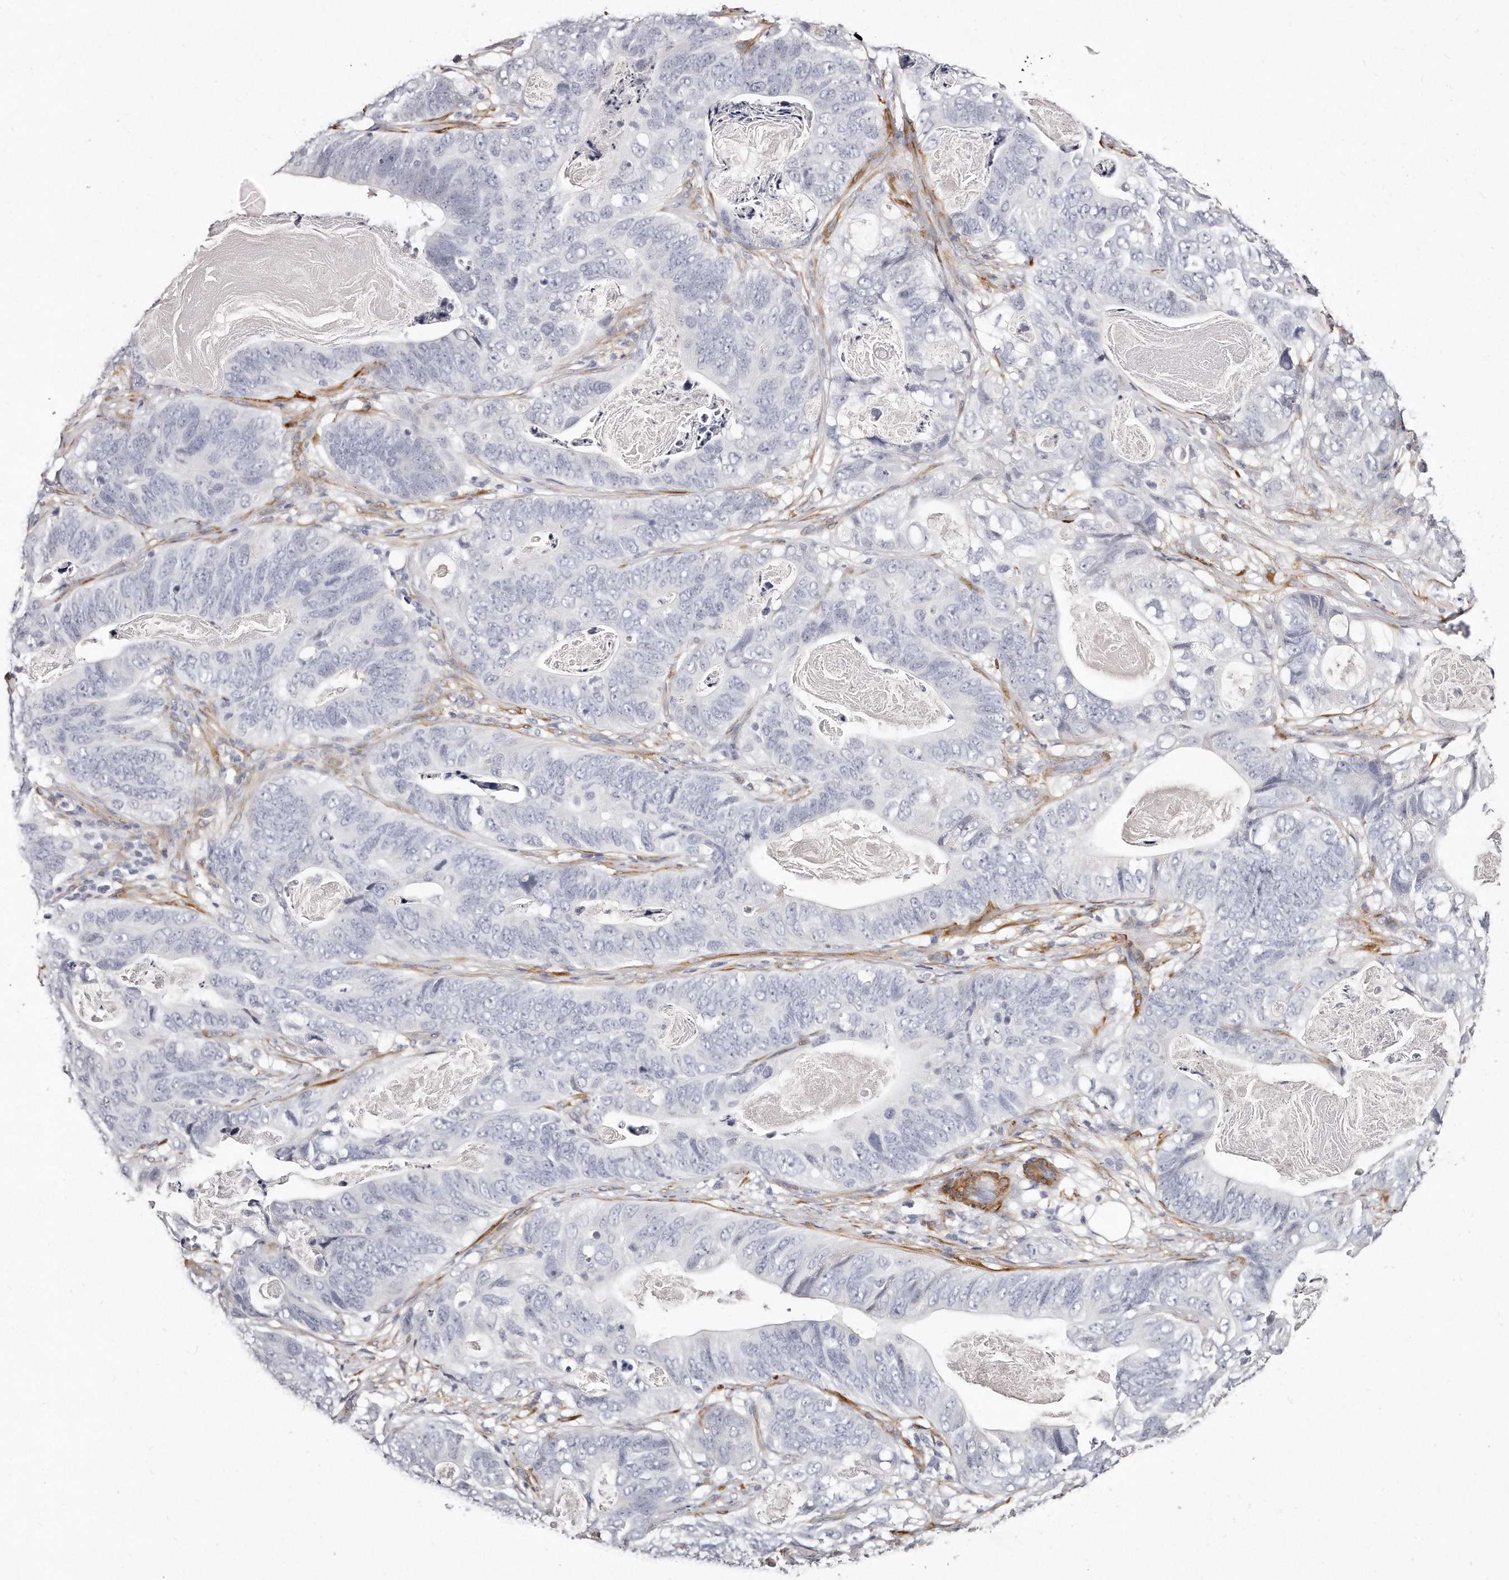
{"staining": {"intensity": "negative", "quantity": "none", "location": "none"}, "tissue": "stomach cancer", "cell_type": "Tumor cells", "image_type": "cancer", "snomed": [{"axis": "morphology", "description": "Normal tissue, NOS"}, {"axis": "morphology", "description": "Adenocarcinoma, NOS"}, {"axis": "topography", "description": "Stomach"}], "caption": "There is no significant positivity in tumor cells of stomach adenocarcinoma.", "gene": "LMOD1", "patient": {"sex": "female", "age": 89}}